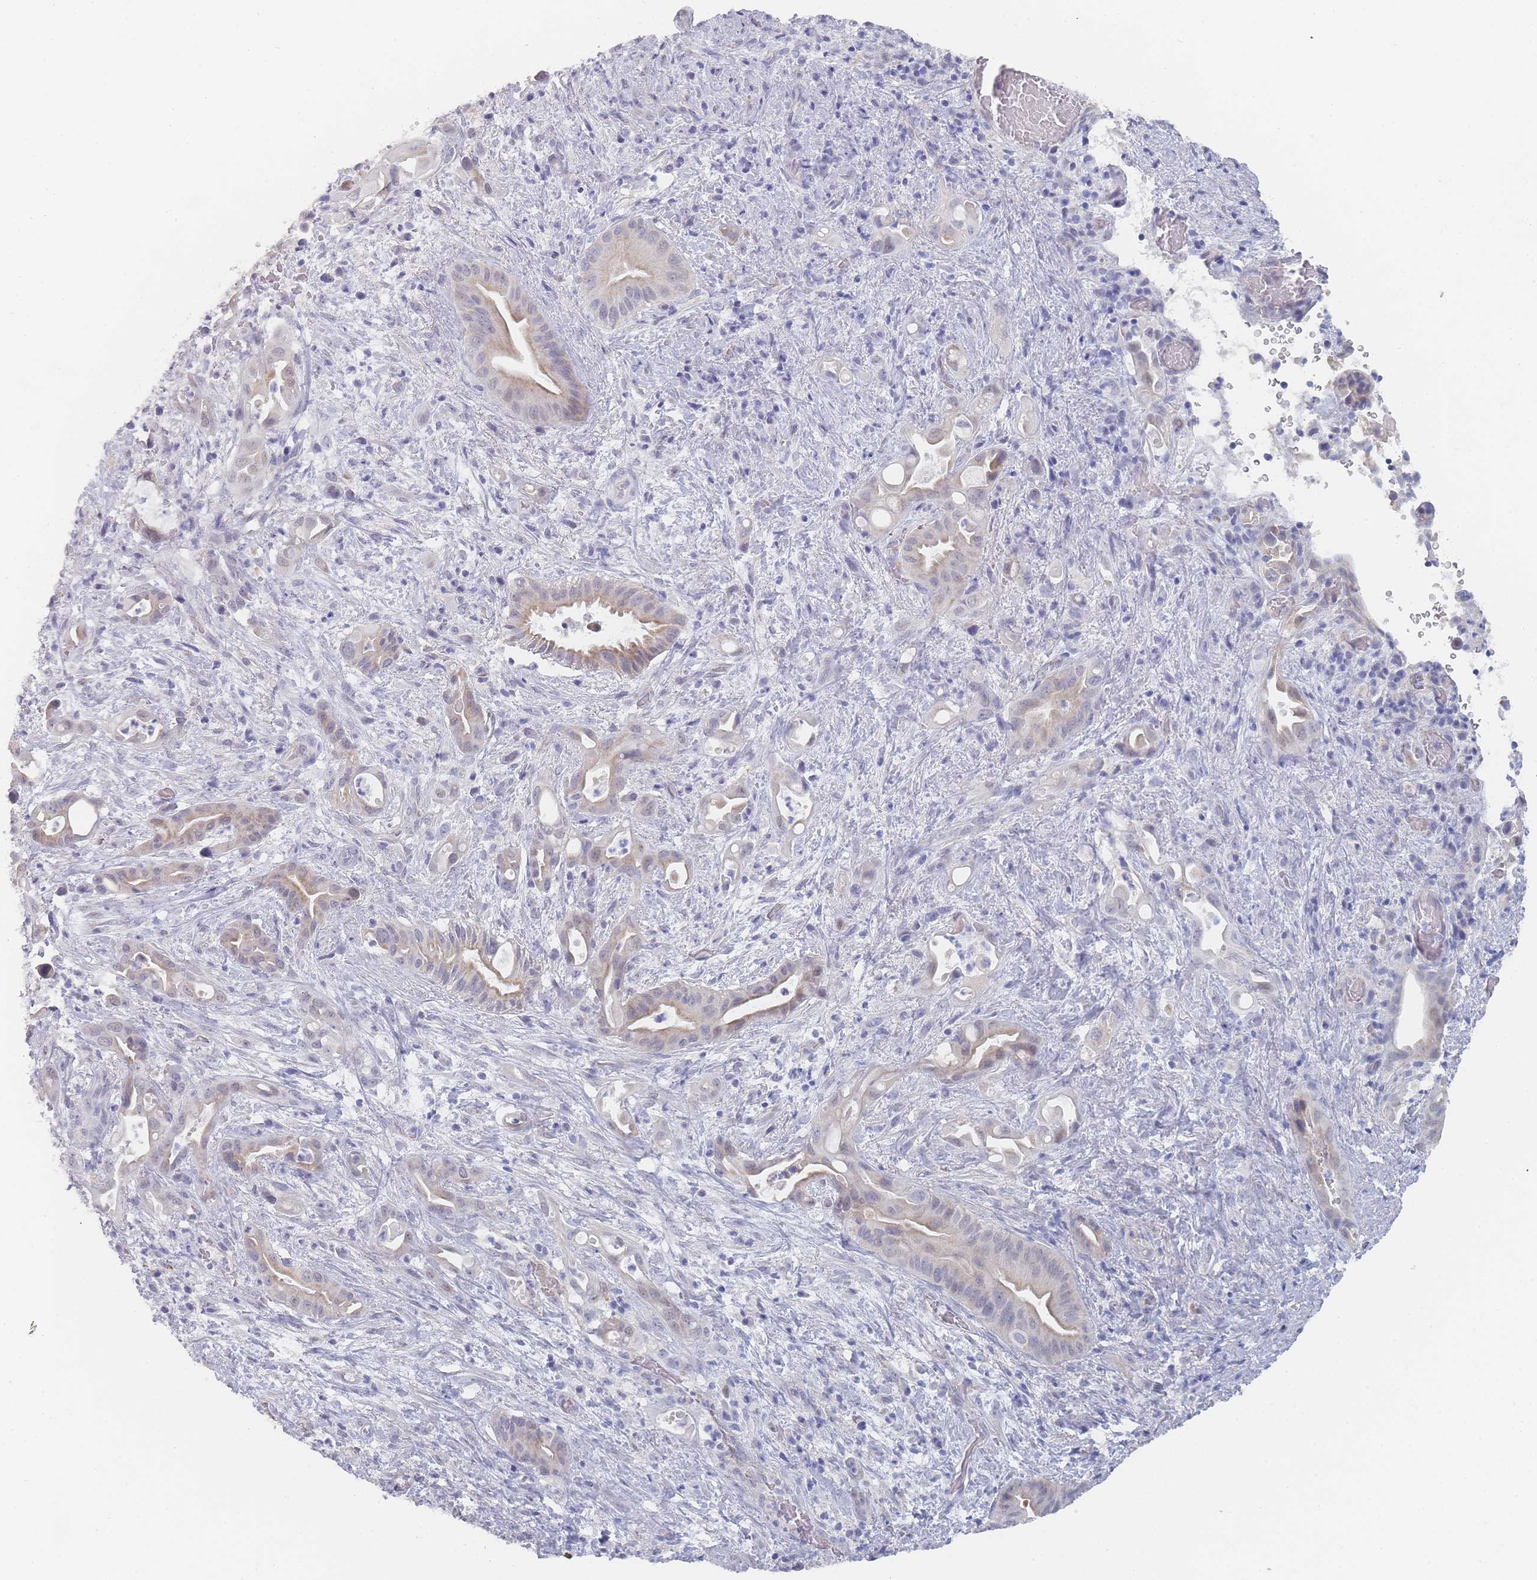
{"staining": {"intensity": "weak", "quantity": "<25%", "location": "cytoplasmic/membranous"}, "tissue": "liver cancer", "cell_type": "Tumor cells", "image_type": "cancer", "snomed": [{"axis": "morphology", "description": "Cholangiocarcinoma"}, {"axis": "topography", "description": "Liver"}], "caption": "This histopathology image is of cholangiocarcinoma (liver) stained with immunohistochemistry to label a protein in brown with the nuclei are counter-stained blue. There is no expression in tumor cells. Nuclei are stained in blue.", "gene": "IMPG1", "patient": {"sex": "female", "age": 68}}